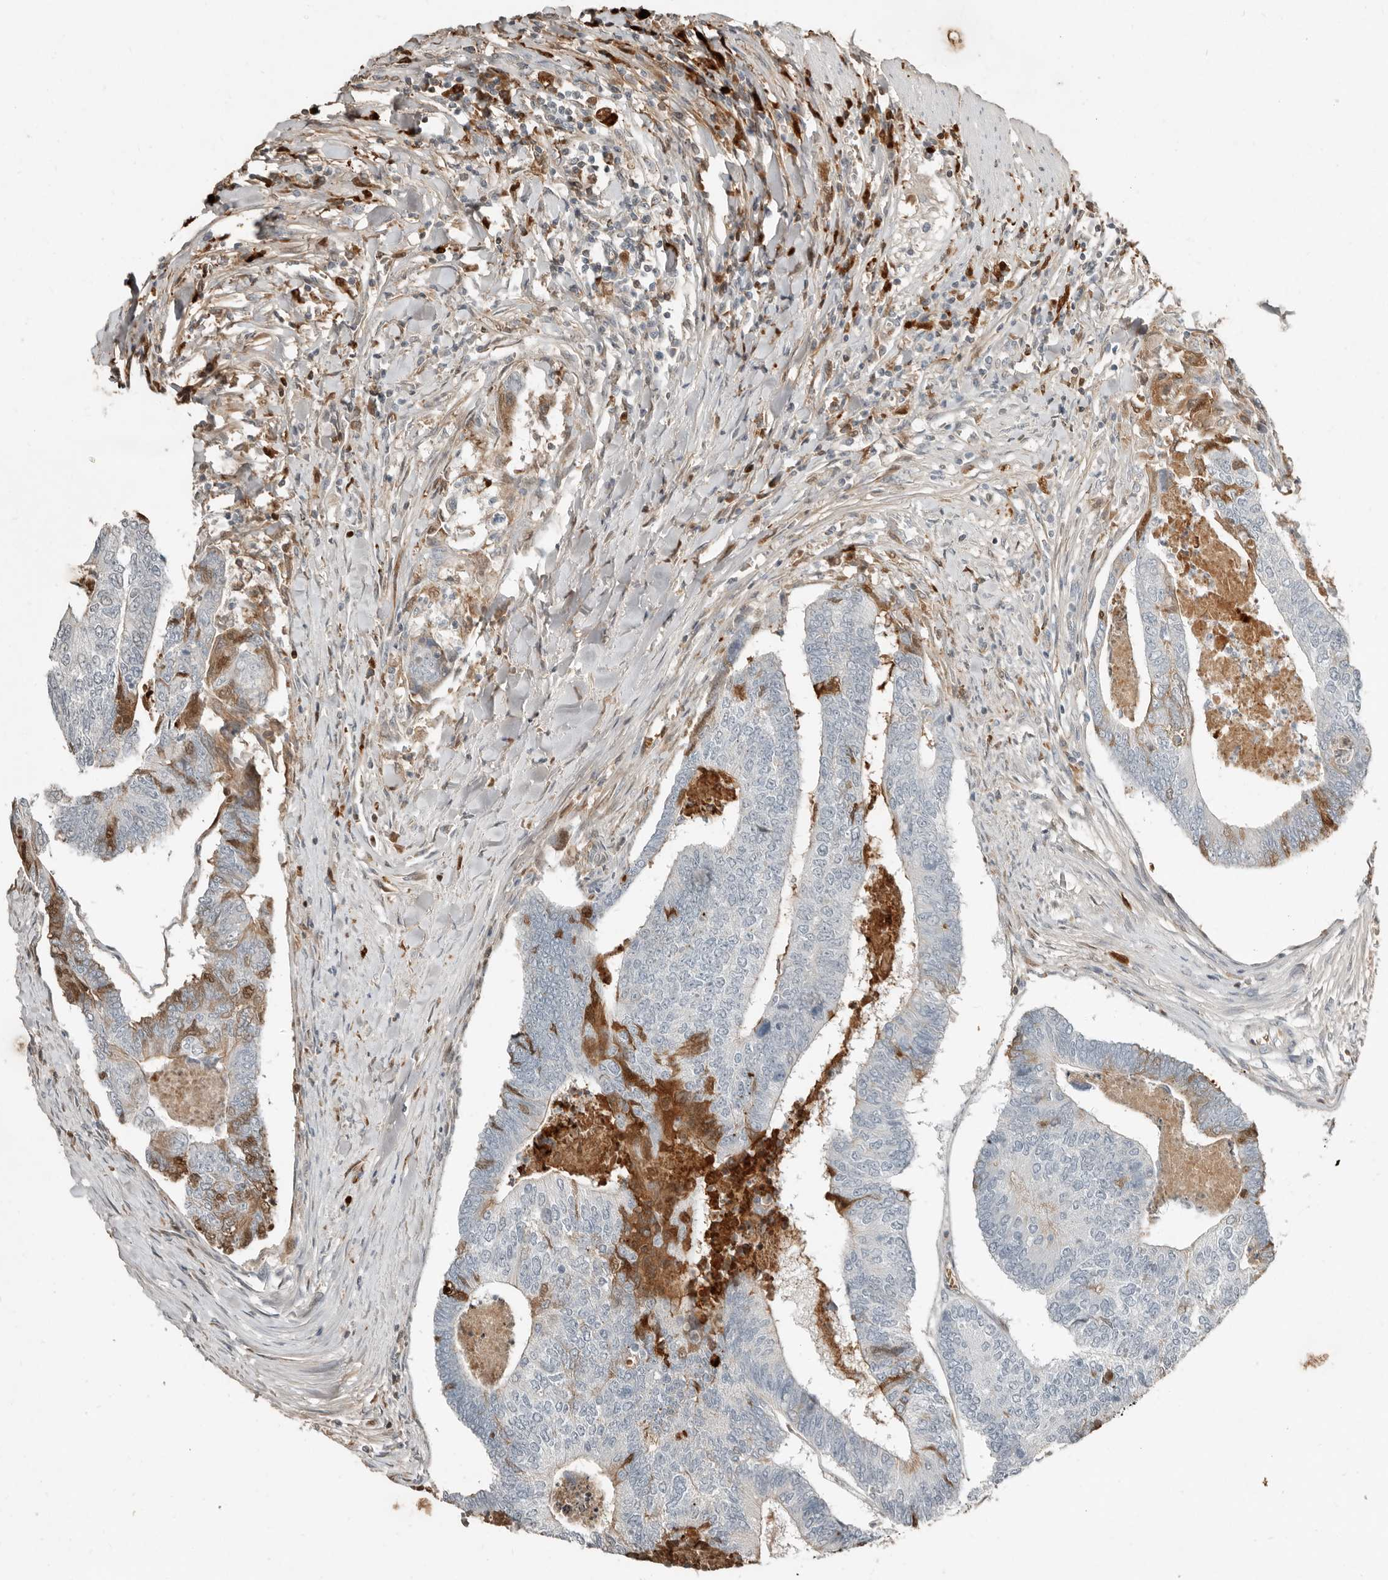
{"staining": {"intensity": "moderate", "quantity": "<25%", "location": "cytoplasmic/membranous"}, "tissue": "colorectal cancer", "cell_type": "Tumor cells", "image_type": "cancer", "snomed": [{"axis": "morphology", "description": "Adenocarcinoma, NOS"}, {"axis": "topography", "description": "Colon"}], "caption": "Immunohistochemistry micrograph of colorectal cancer stained for a protein (brown), which displays low levels of moderate cytoplasmic/membranous expression in approximately <25% of tumor cells.", "gene": "KLHL38", "patient": {"sex": "female", "age": 67}}